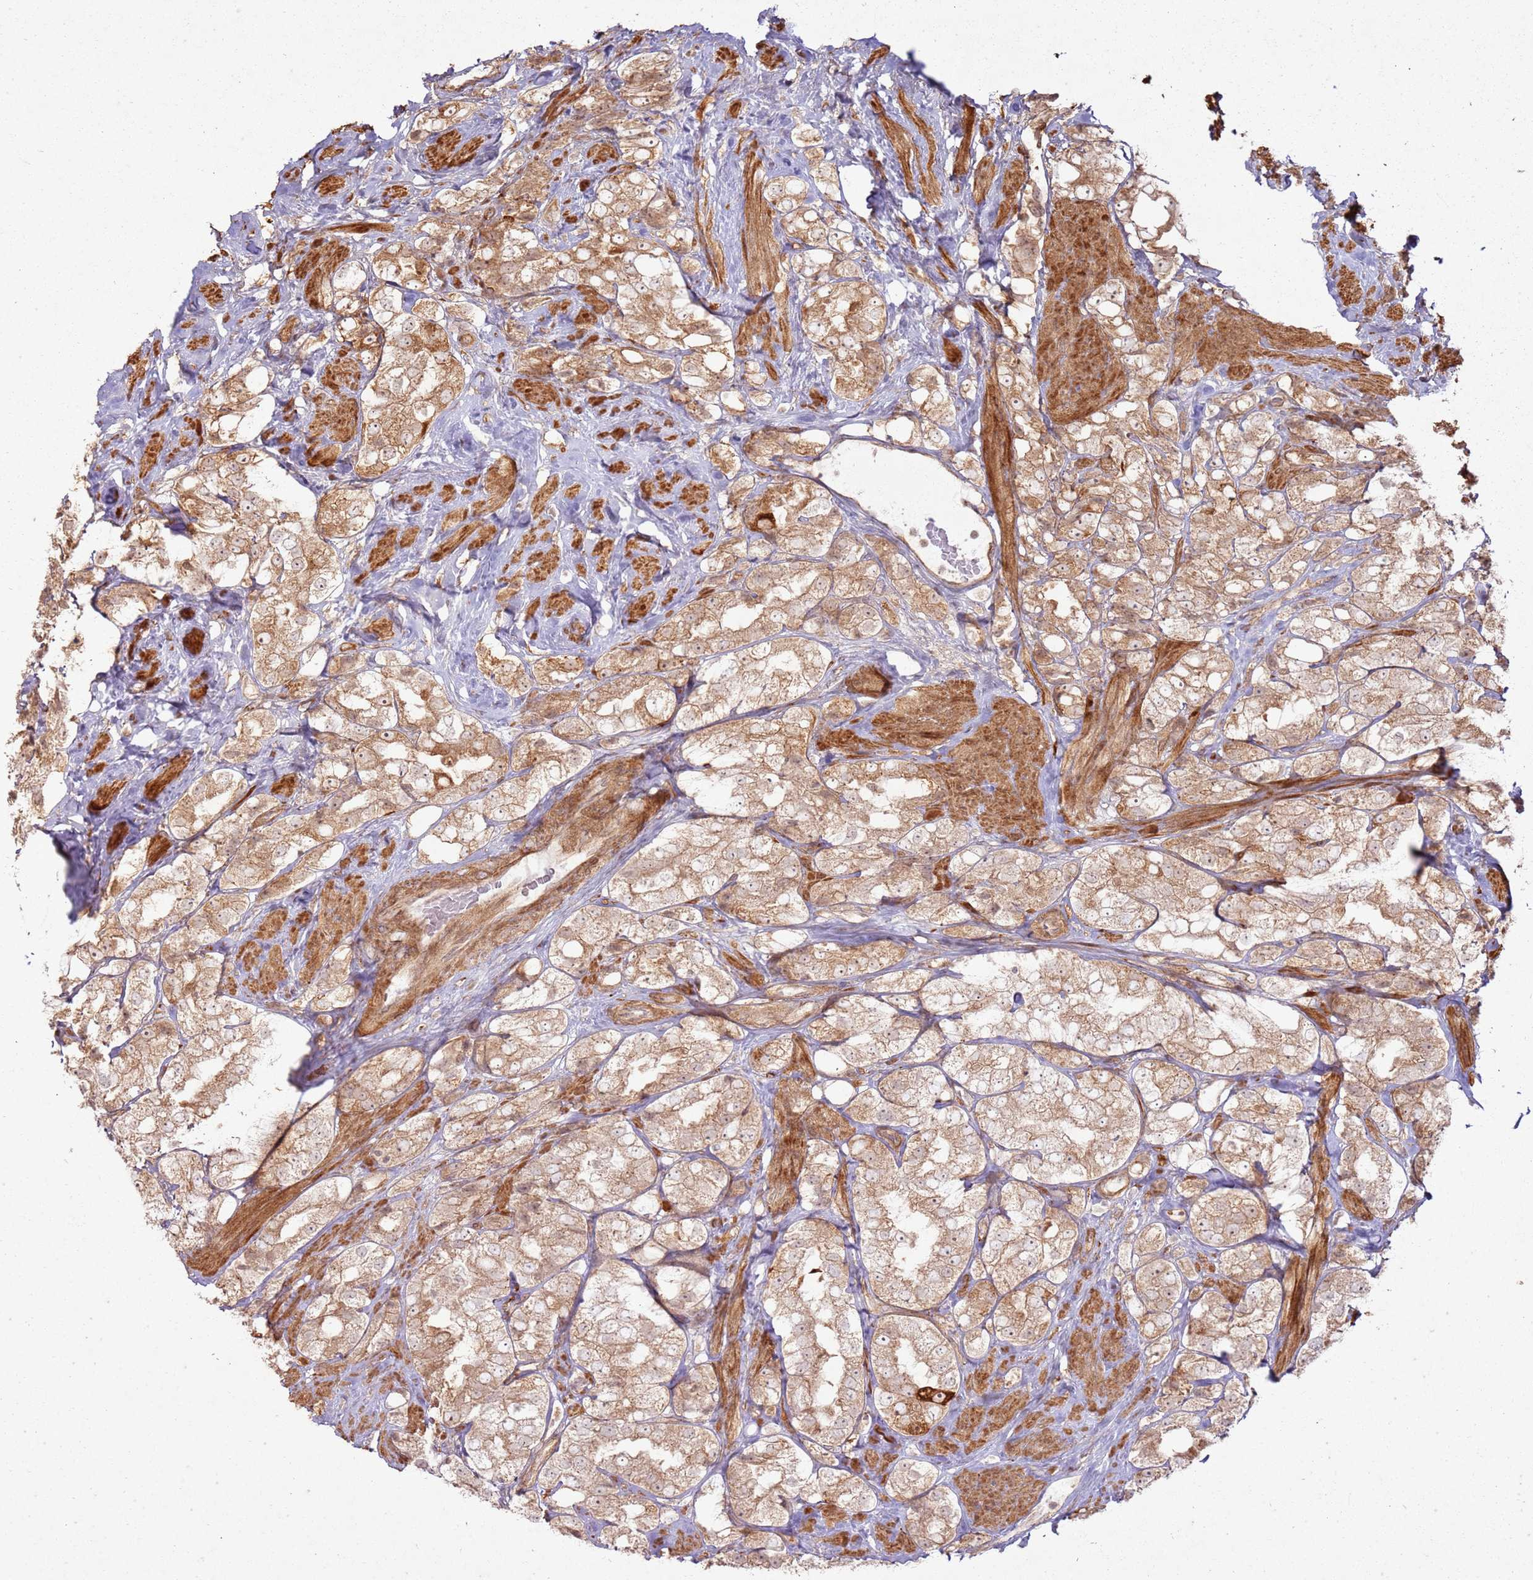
{"staining": {"intensity": "moderate", "quantity": ">75%", "location": "cytoplasmic/membranous,nuclear"}, "tissue": "prostate cancer", "cell_type": "Tumor cells", "image_type": "cancer", "snomed": [{"axis": "morphology", "description": "Adenocarcinoma, NOS"}, {"axis": "topography", "description": "Prostate"}], "caption": "Tumor cells display medium levels of moderate cytoplasmic/membranous and nuclear expression in approximately >75% of cells in human adenocarcinoma (prostate).", "gene": "ZNF623", "patient": {"sex": "male", "age": 79}}